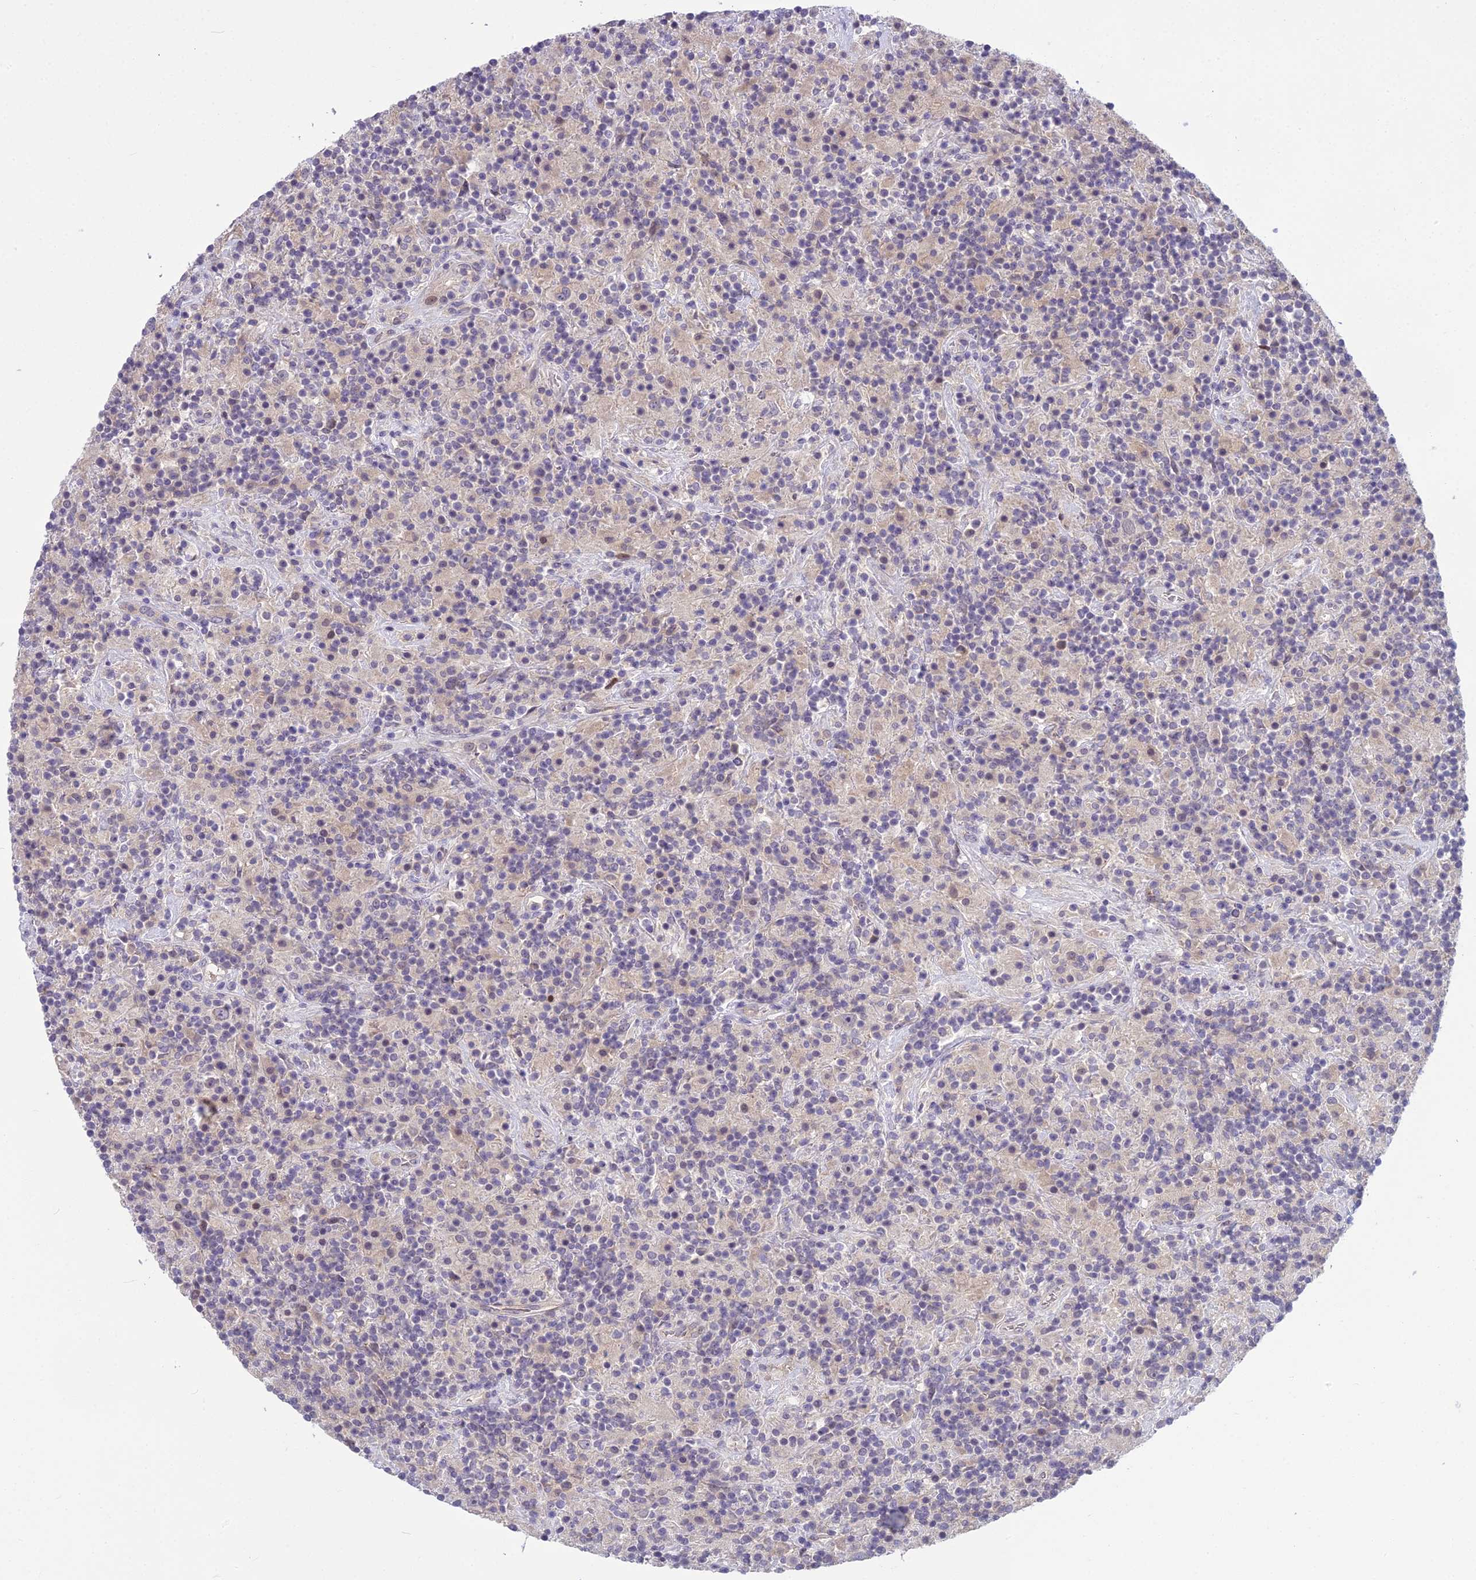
{"staining": {"intensity": "negative", "quantity": "none", "location": "none"}, "tissue": "lymphoma", "cell_type": "Tumor cells", "image_type": "cancer", "snomed": [{"axis": "morphology", "description": "Hodgkin's disease, NOS"}, {"axis": "topography", "description": "Lymph node"}], "caption": "The micrograph displays no significant positivity in tumor cells of Hodgkin's disease.", "gene": "AP1M1", "patient": {"sex": "male", "age": 70}}